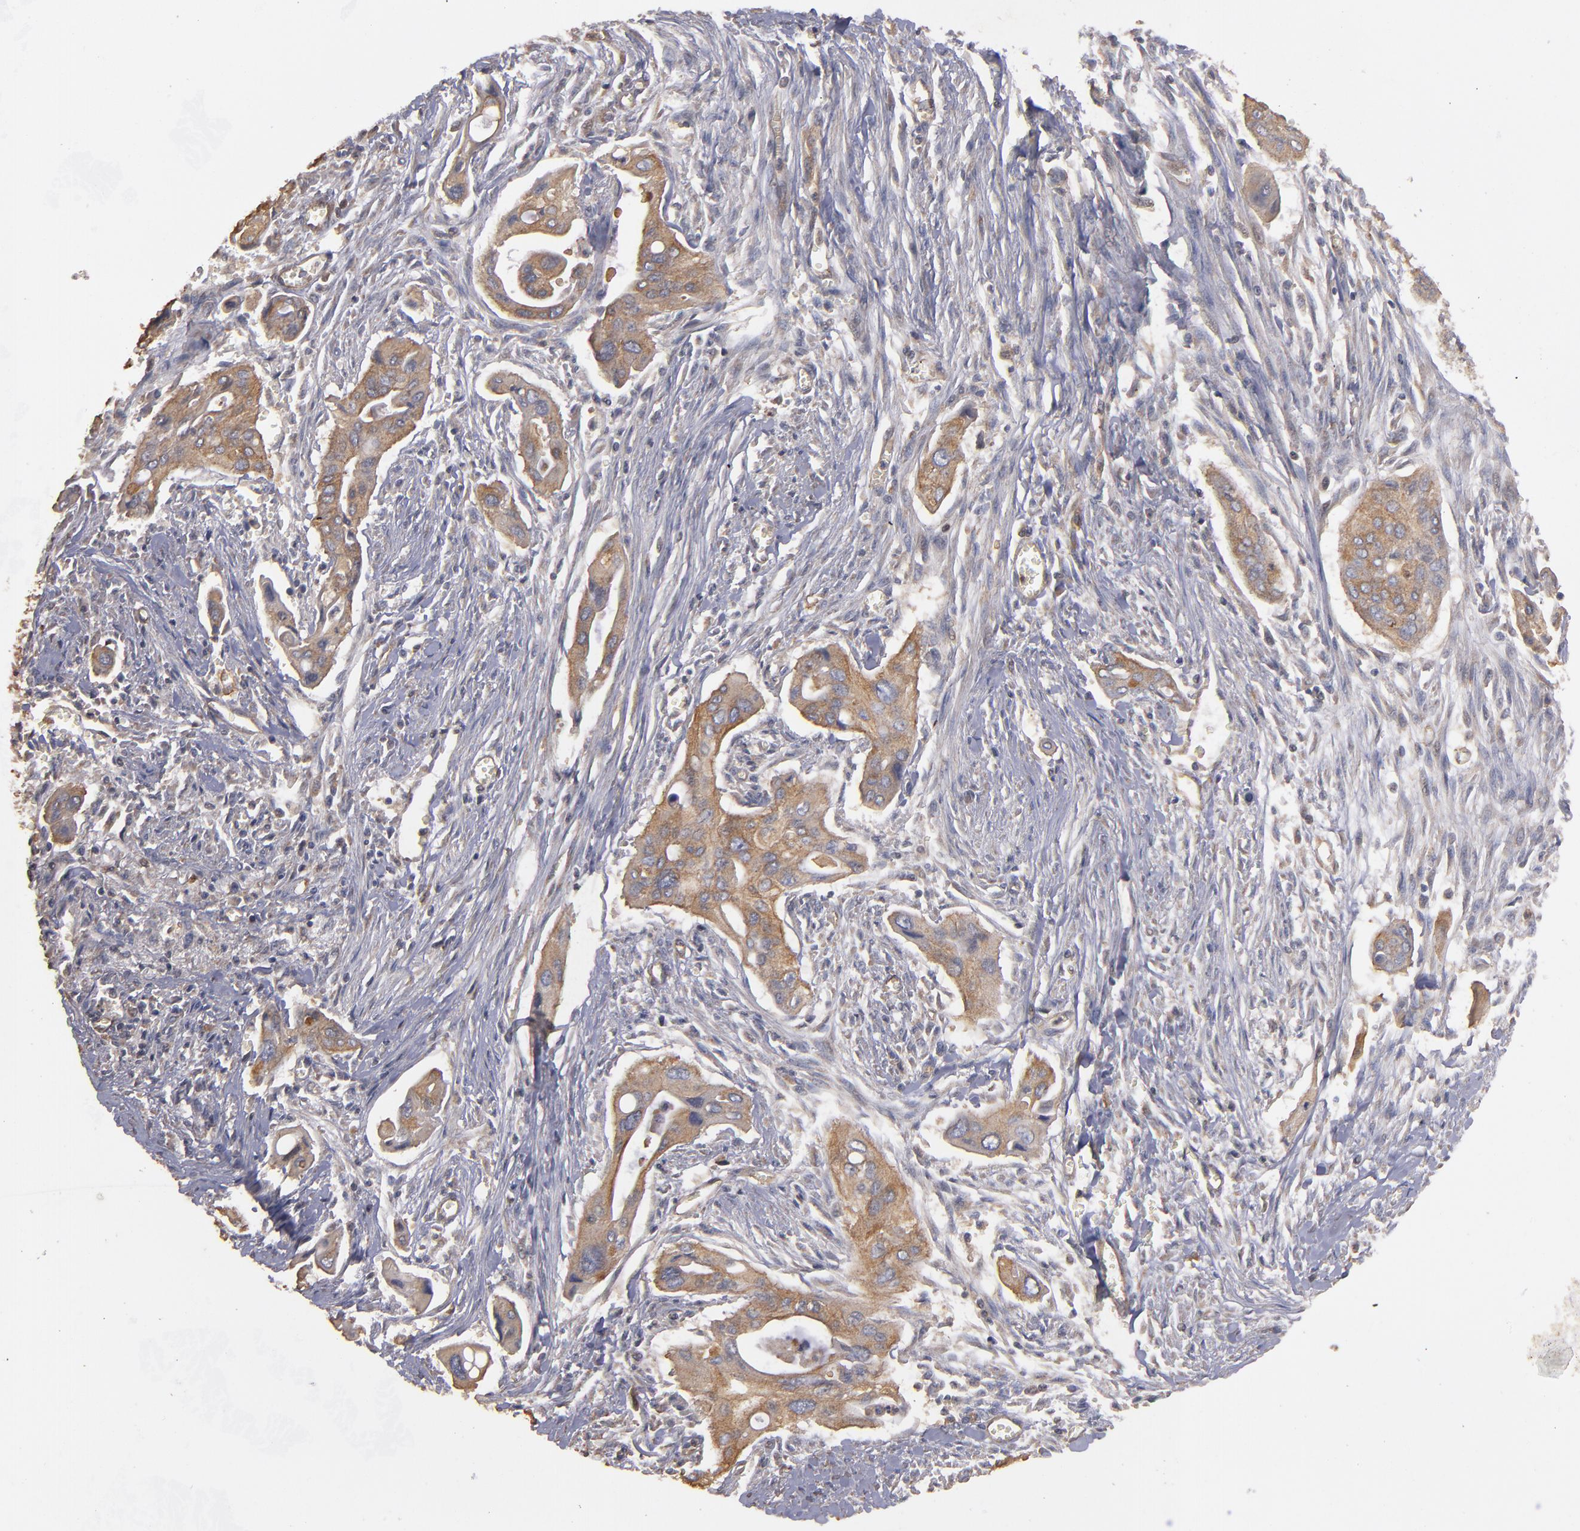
{"staining": {"intensity": "moderate", "quantity": ">75%", "location": "cytoplasmic/membranous"}, "tissue": "pancreatic cancer", "cell_type": "Tumor cells", "image_type": "cancer", "snomed": [{"axis": "morphology", "description": "Adenocarcinoma, NOS"}, {"axis": "topography", "description": "Pancreas"}], "caption": "Moderate cytoplasmic/membranous protein staining is present in about >75% of tumor cells in adenocarcinoma (pancreatic). Nuclei are stained in blue.", "gene": "DMD", "patient": {"sex": "male", "age": 77}}